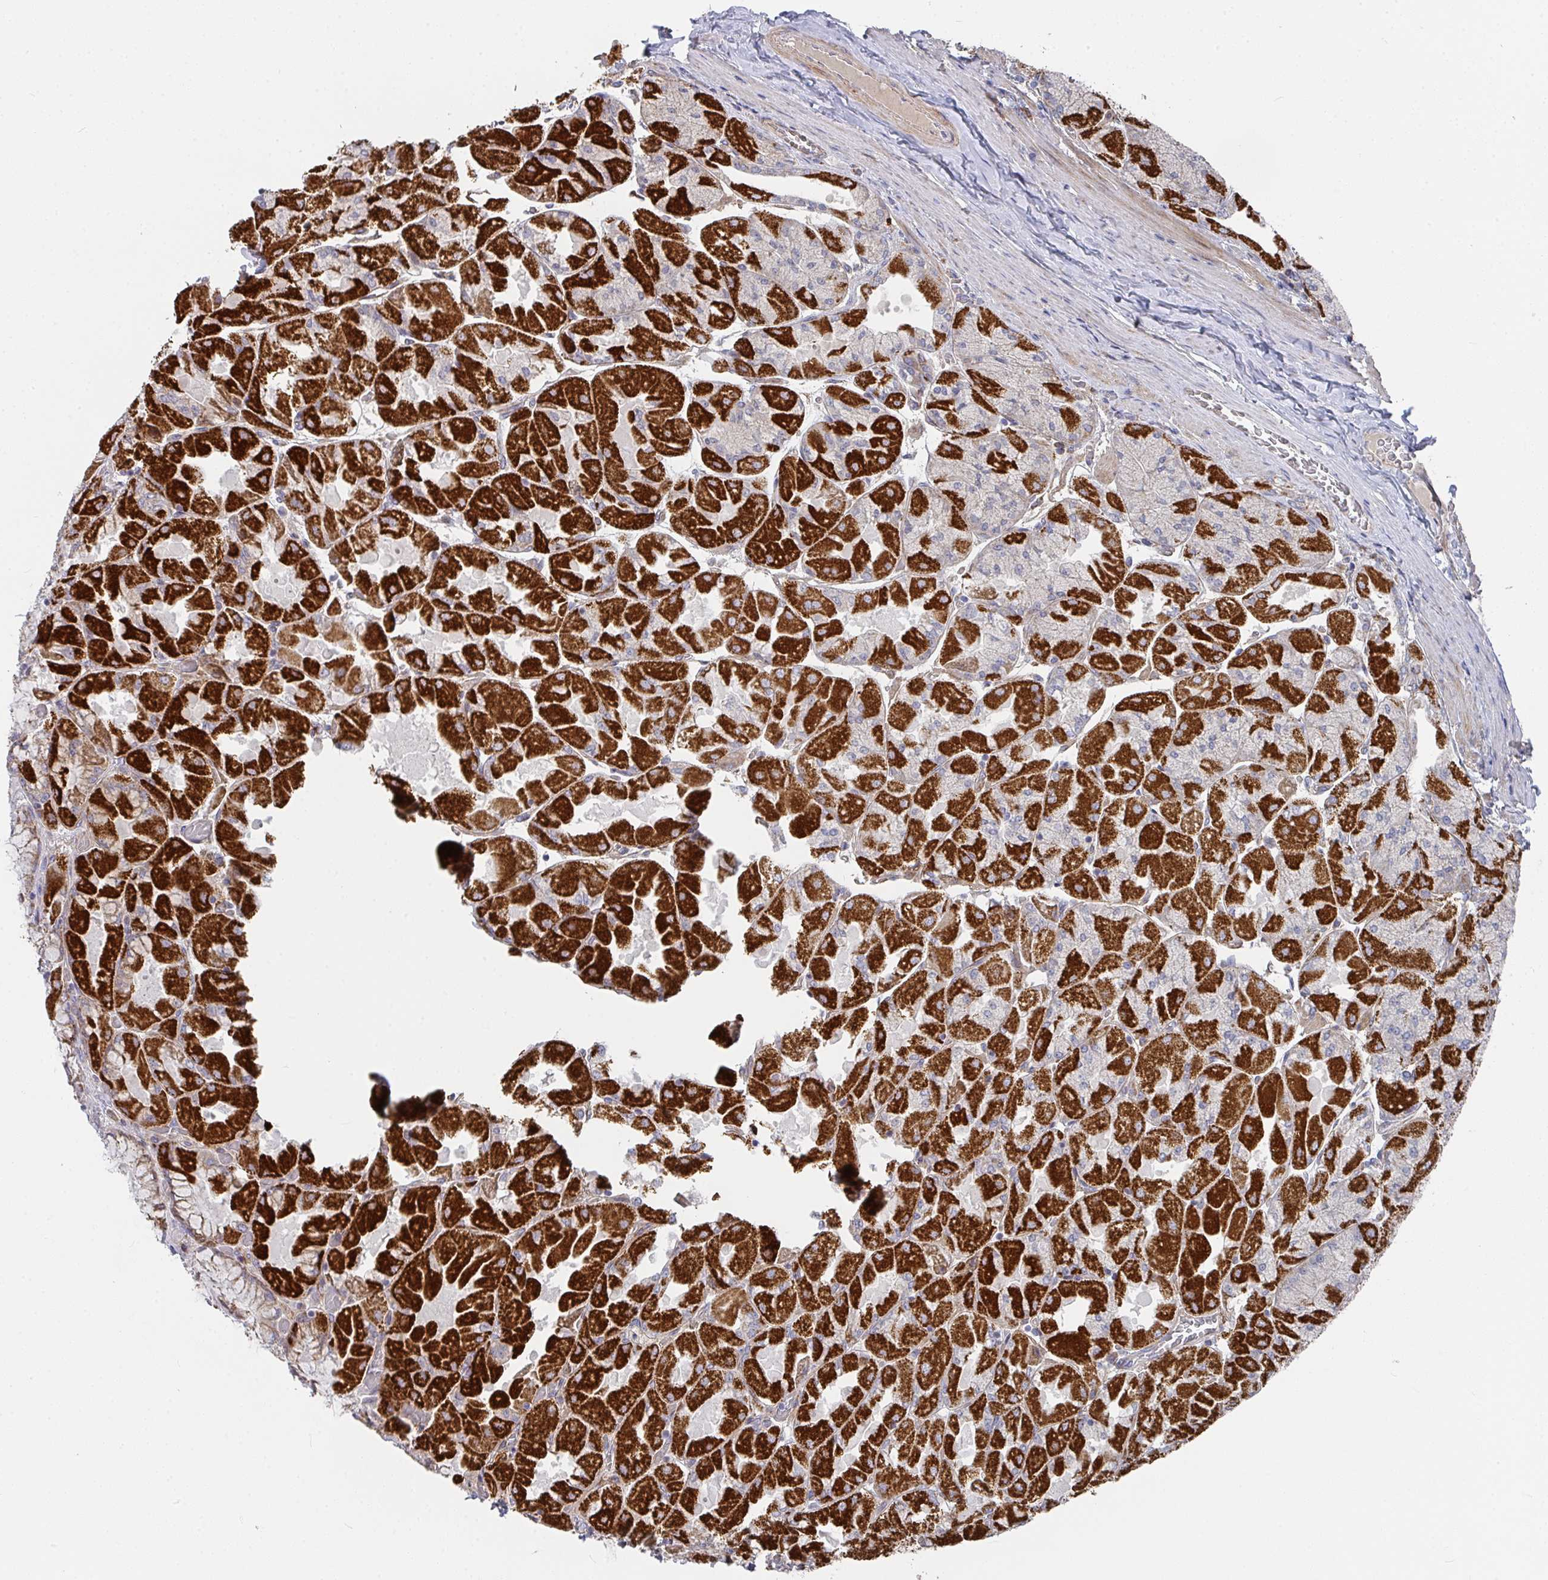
{"staining": {"intensity": "strong", "quantity": ">75%", "location": "cytoplasmic/membranous"}, "tissue": "stomach", "cell_type": "Glandular cells", "image_type": "normal", "snomed": [{"axis": "morphology", "description": "Normal tissue, NOS"}, {"axis": "topography", "description": "Stomach"}], "caption": "The micrograph exhibits a brown stain indicating the presence of a protein in the cytoplasmic/membranous of glandular cells in stomach.", "gene": "RHEBL1", "patient": {"sex": "female", "age": 61}}